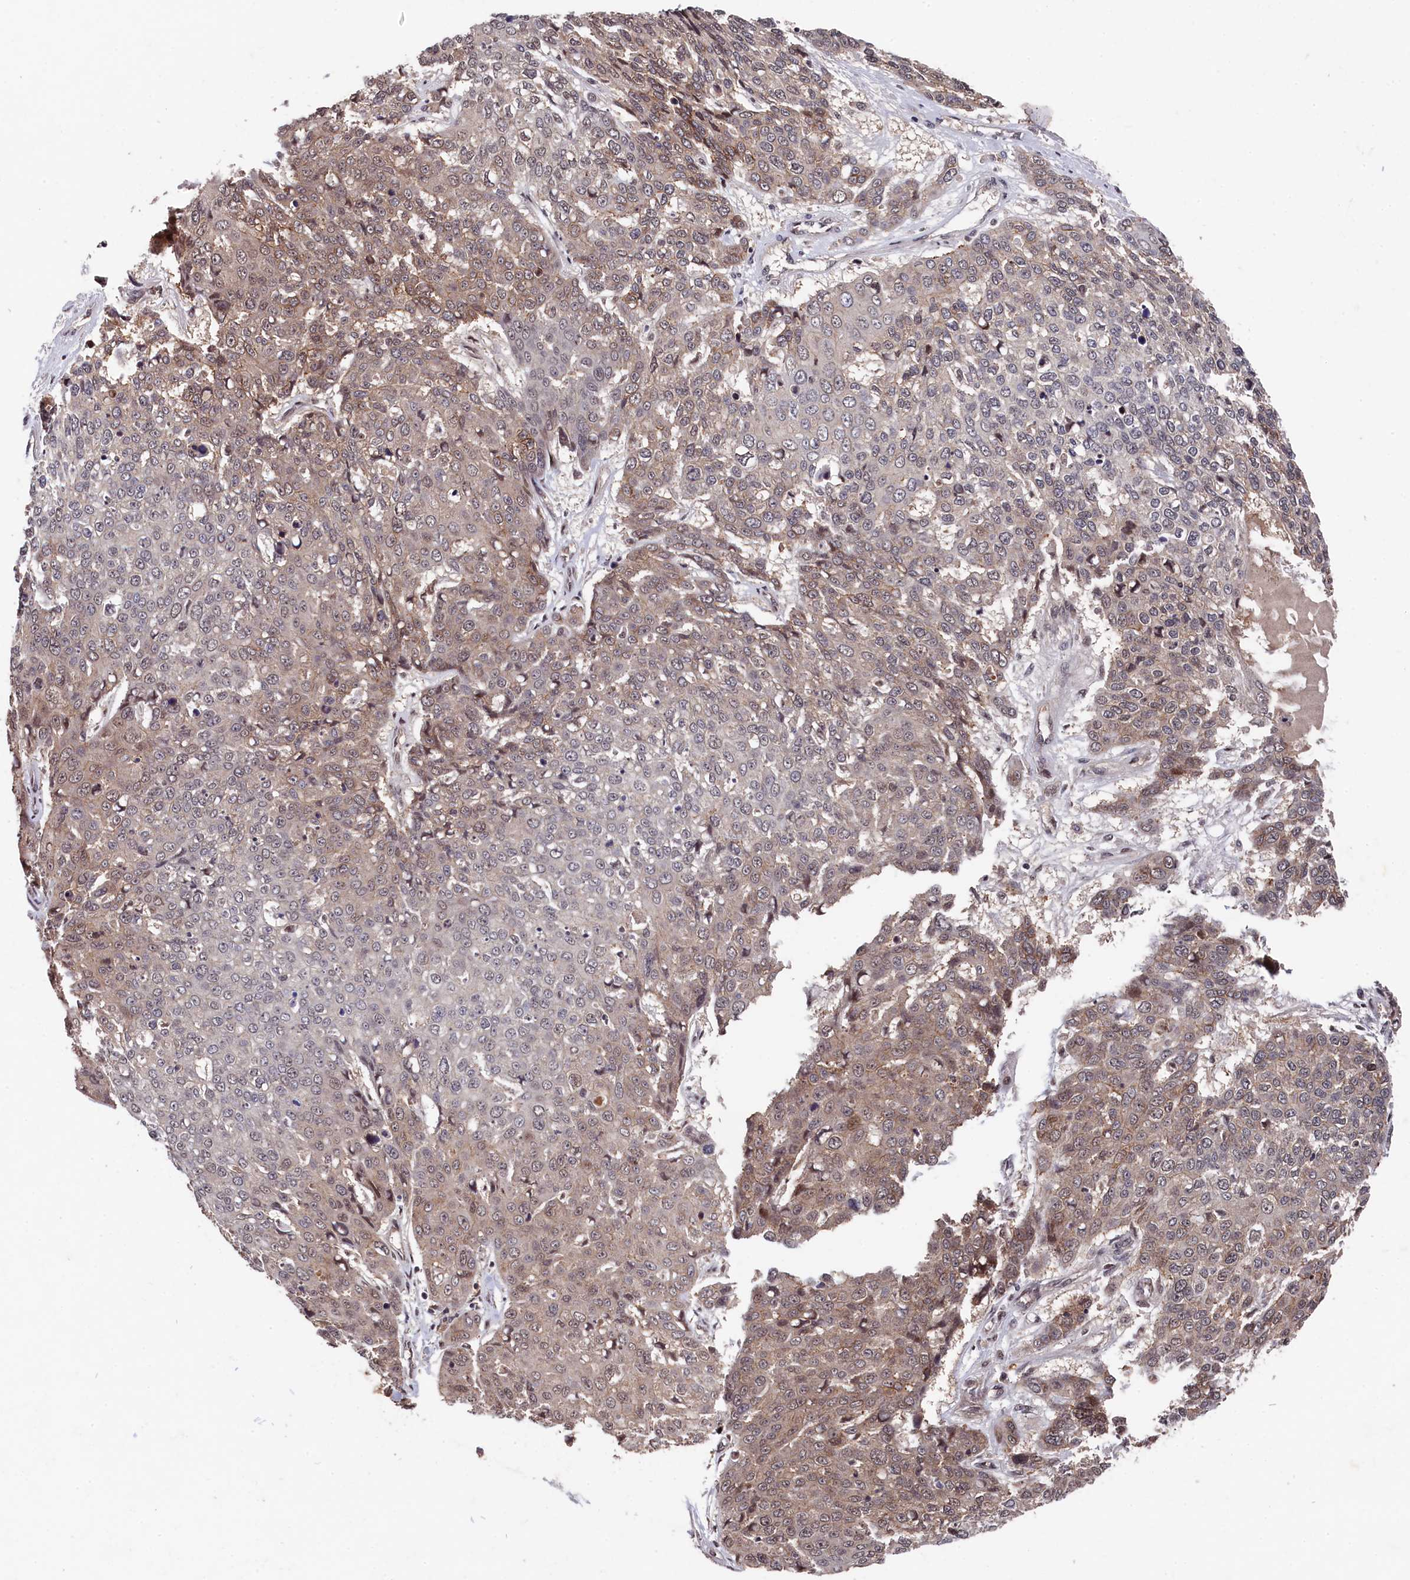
{"staining": {"intensity": "weak", "quantity": "25%-75%", "location": "cytoplasmic/membranous,nuclear"}, "tissue": "skin cancer", "cell_type": "Tumor cells", "image_type": "cancer", "snomed": [{"axis": "morphology", "description": "Squamous cell carcinoma, NOS"}, {"axis": "topography", "description": "Skin"}], "caption": "A brown stain shows weak cytoplasmic/membranous and nuclear staining of a protein in human skin squamous cell carcinoma tumor cells.", "gene": "CLPX", "patient": {"sex": "male", "age": 71}}